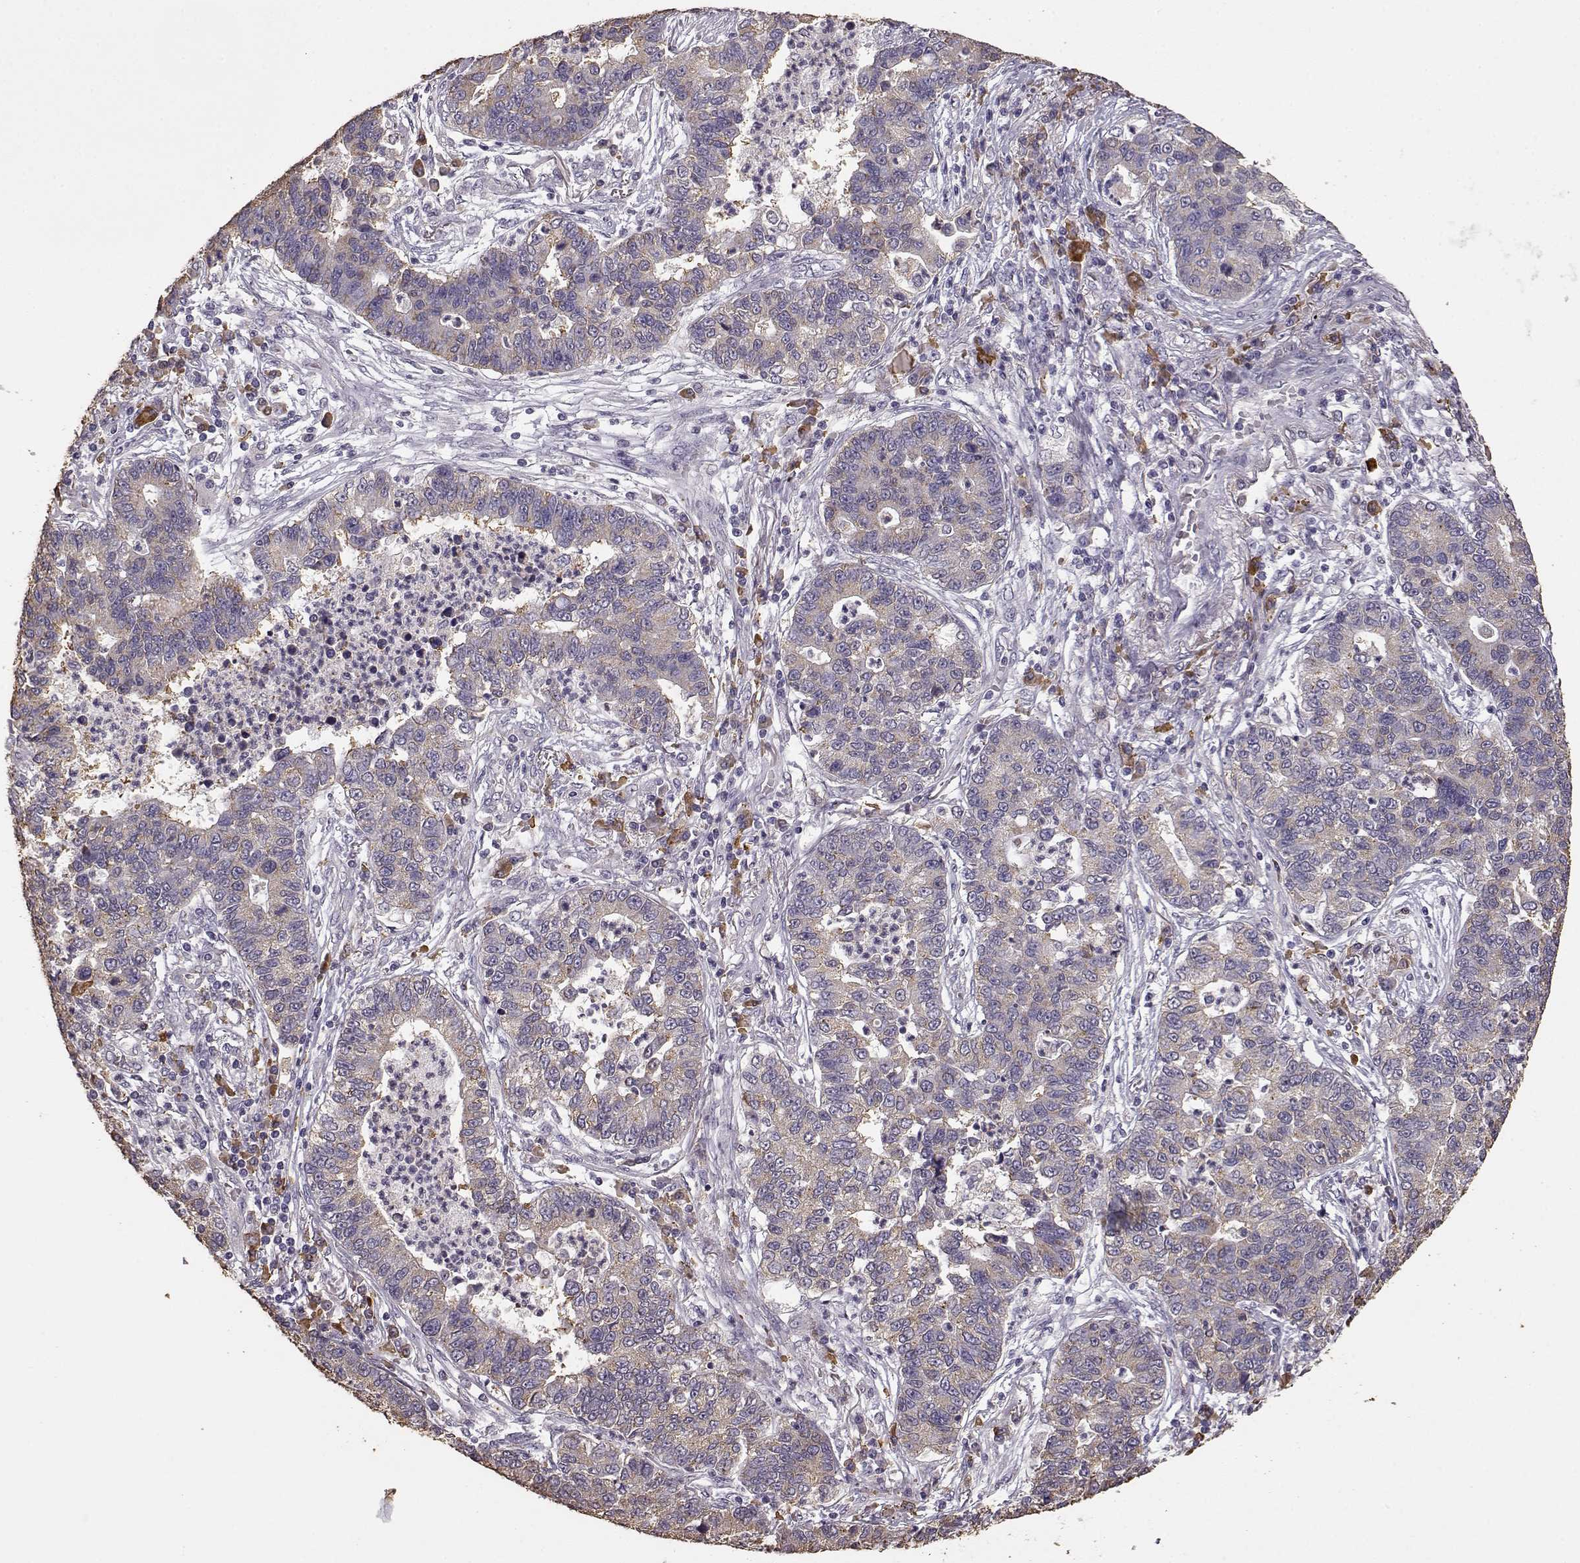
{"staining": {"intensity": "weak", "quantity": ">75%", "location": "cytoplasmic/membranous"}, "tissue": "lung cancer", "cell_type": "Tumor cells", "image_type": "cancer", "snomed": [{"axis": "morphology", "description": "Adenocarcinoma, NOS"}, {"axis": "topography", "description": "Lung"}], "caption": "The histopathology image displays a brown stain indicating the presence of a protein in the cytoplasmic/membranous of tumor cells in lung adenocarcinoma.", "gene": "GABRG3", "patient": {"sex": "female", "age": 57}}